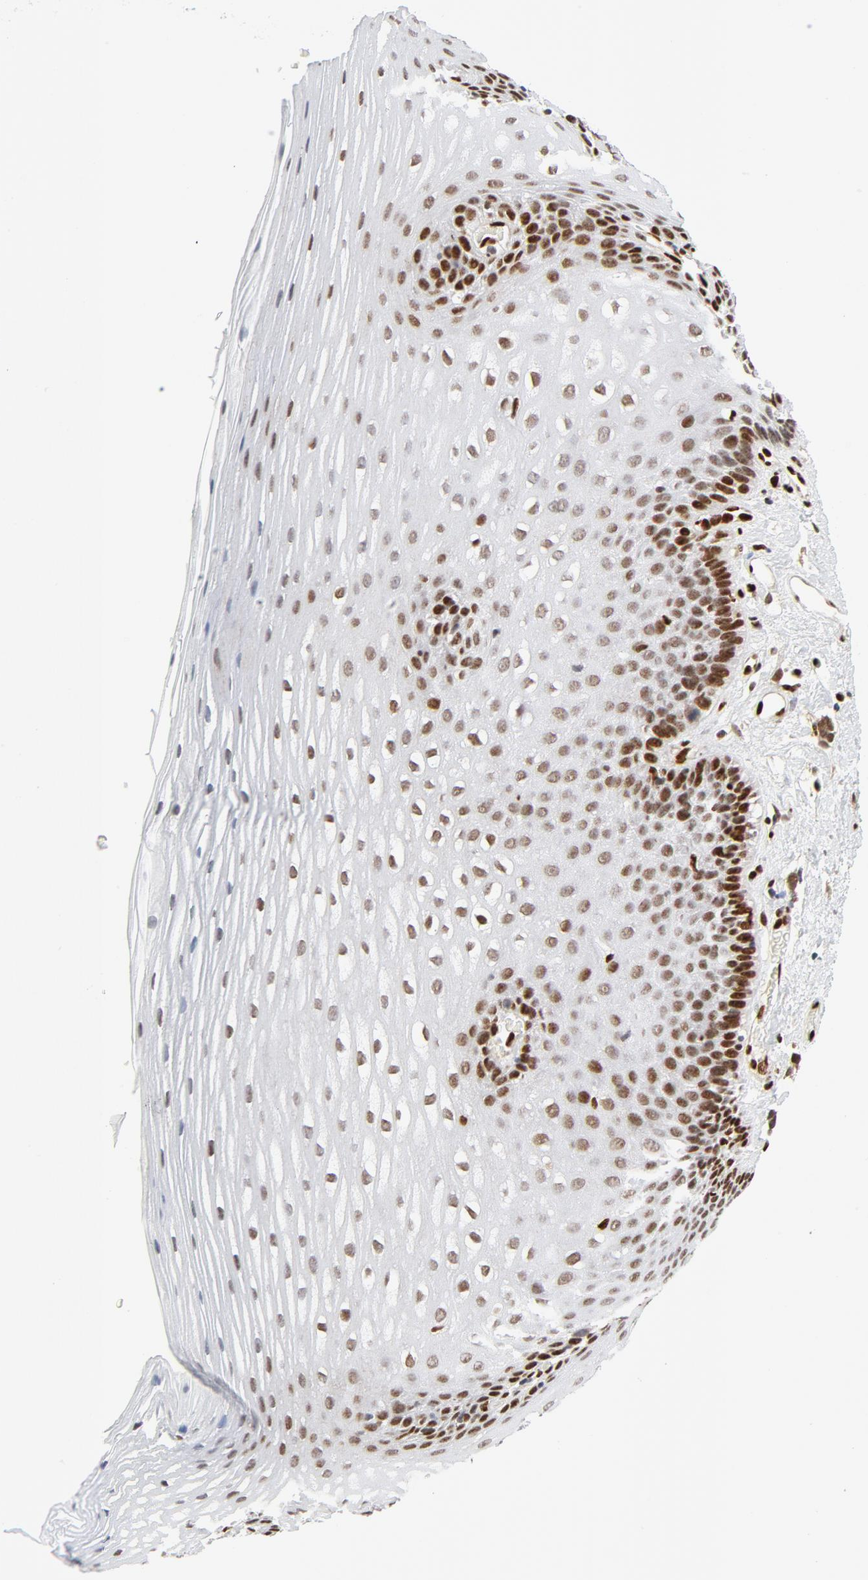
{"staining": {"intensity": "strong", "quantity": "25%-75%", "location": "nuclear"}, "tissue": "esophagus", "cell_type": "Squamous epithelial cells", "image_type": "normal", "snomed": [{"axis": "morphology", "description": "Normal tissue, NOS"}, {"axis": "topography", "description": "Esophagus"}], "caption": "Immunohistochemical staining of benign esophagus displays high levels of strong nuclear expression in about 25%-75% of squamous epithelial cells. The staining was performed using DAB, with brown indicating positive protein expression. Nuclei are stained blue with hematoxylin.", "gene": "MEF2A", "patient": {"sex": "female", "age": 70}}